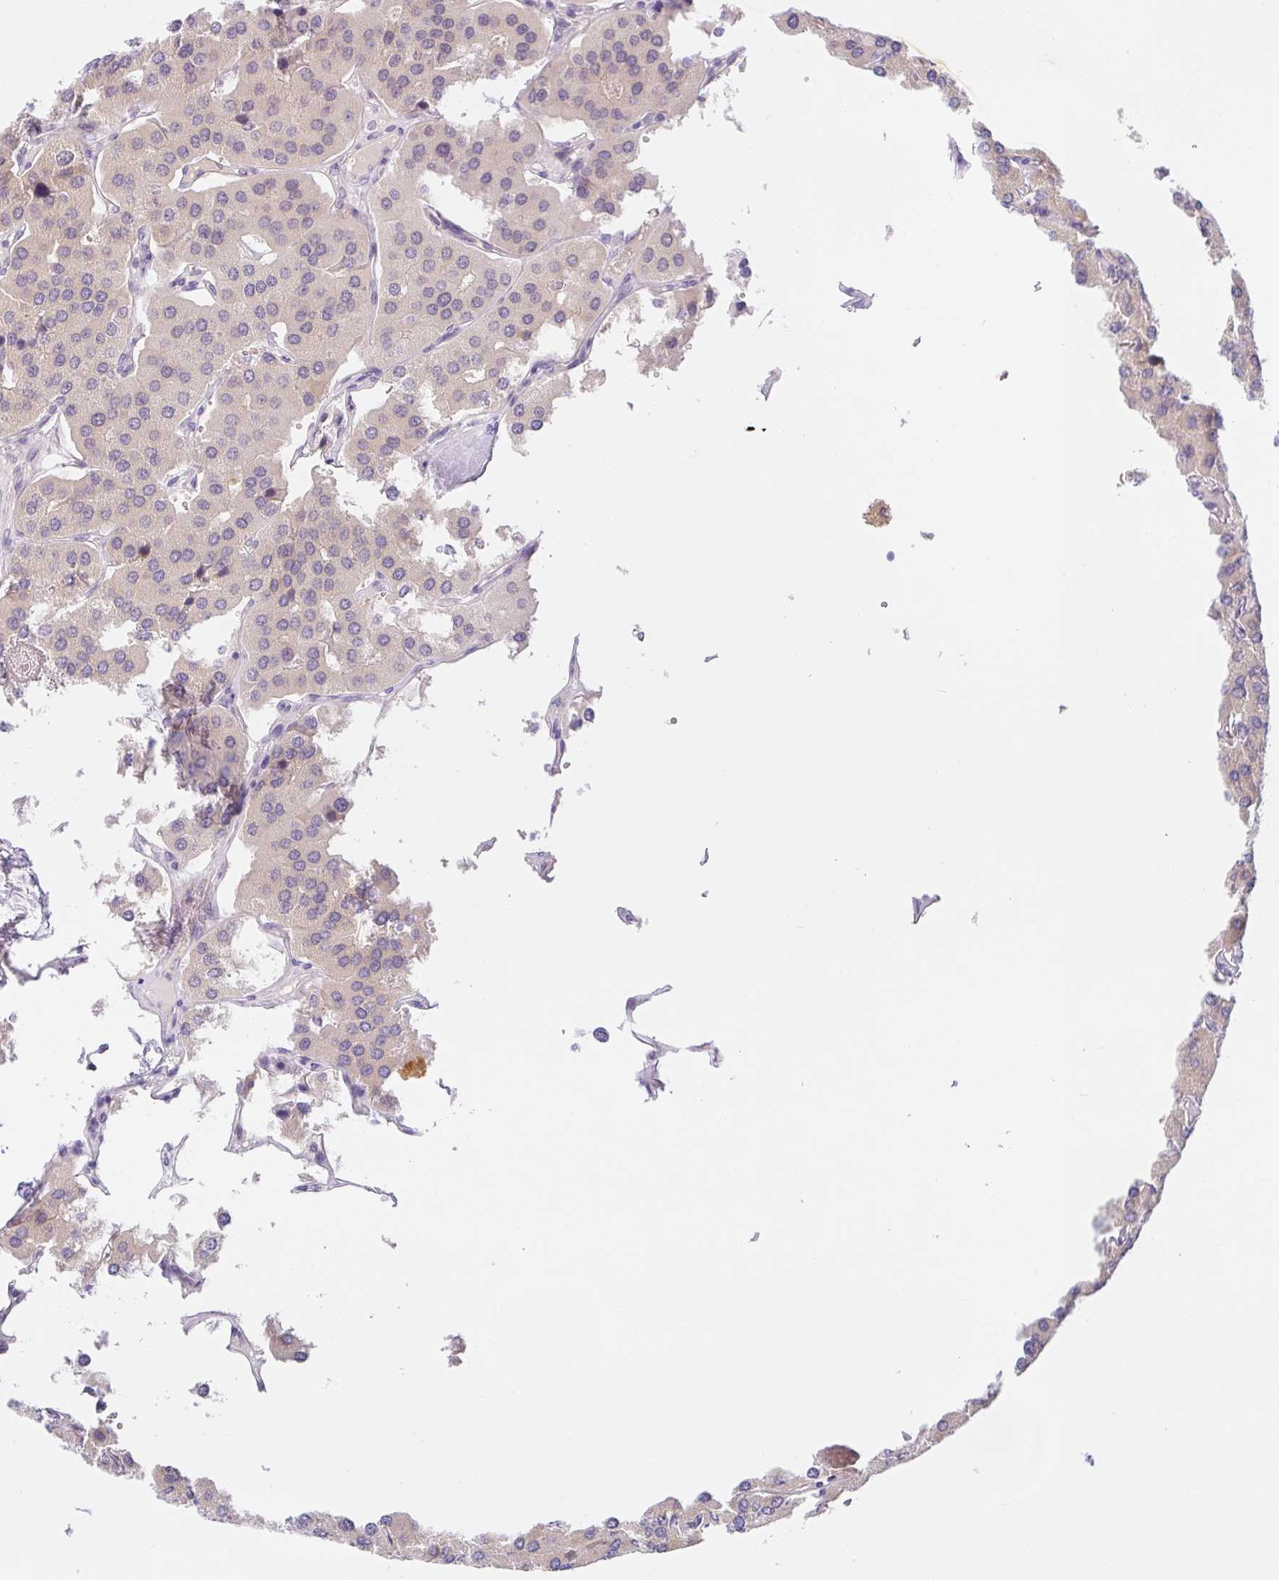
{"staining": {"intensity": "negative", "quantity": "none", "location": "none"}, "tissue": "parathyroid gland", "cell_type": "Glandular cells", "image_type": "normal", "snomed": [{"axis": "morphology", "description": "Normal tissue, NOS"}, {"axis": "morphology", "description": "Adenoma, NOS"}, {"axis": "topography", "description": "Parathyroid gland"}], "caption": "The photomicrograph reveals no staining of glandular cells in normal parathyroid gland.", "gene": "TMEM86A", "patient": {"sex": "female", "age": 86}}